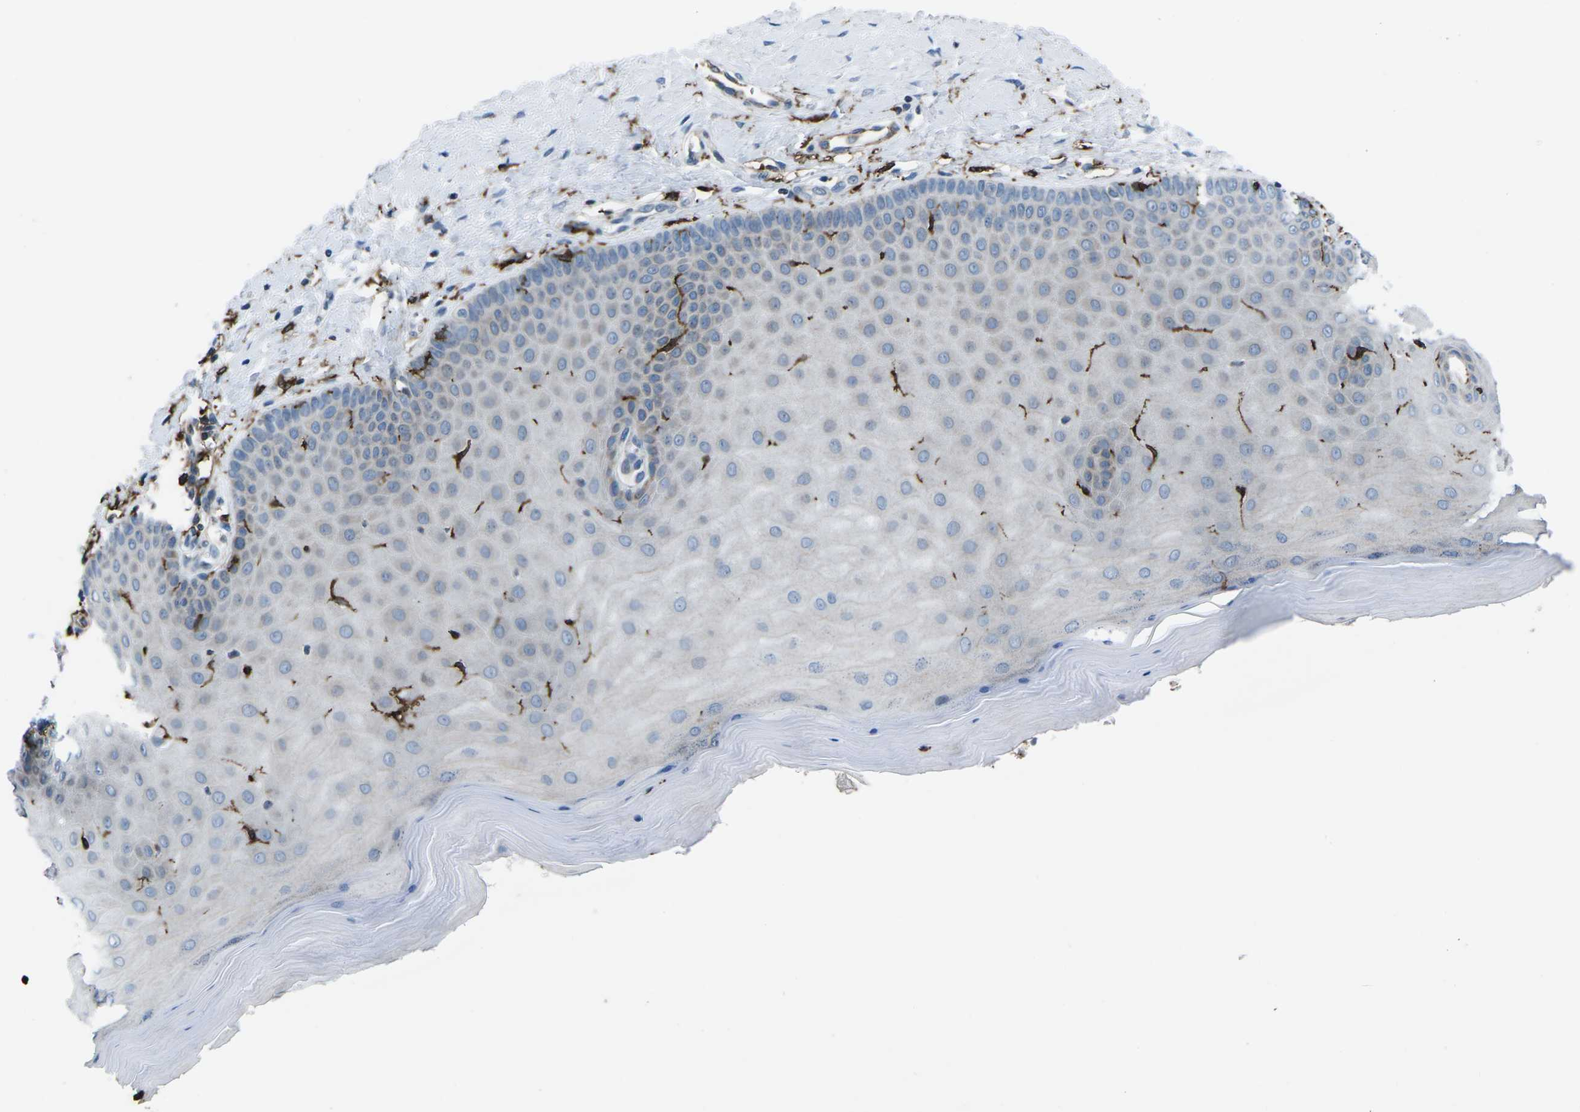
{"staining": {"intensity": "moderate", "quantity": "<25%", "location": "cytoplasmic/membranous"}, "tissue": "cervix", "cell_type": "Glandular cells", "image_type": "normal", "snomed": [{"axis": "morphology", "description": "Normal tissue, NOS"}, {"axis": "topography", "description": "Cervix"}], "caption": "An image of human cervix stained for a protein demonstrates moderate cytoplasmic/membranous brown staining in glandular cells.", "gene": "PTPN1", "patient": {"sex": "female", "age": 55}}